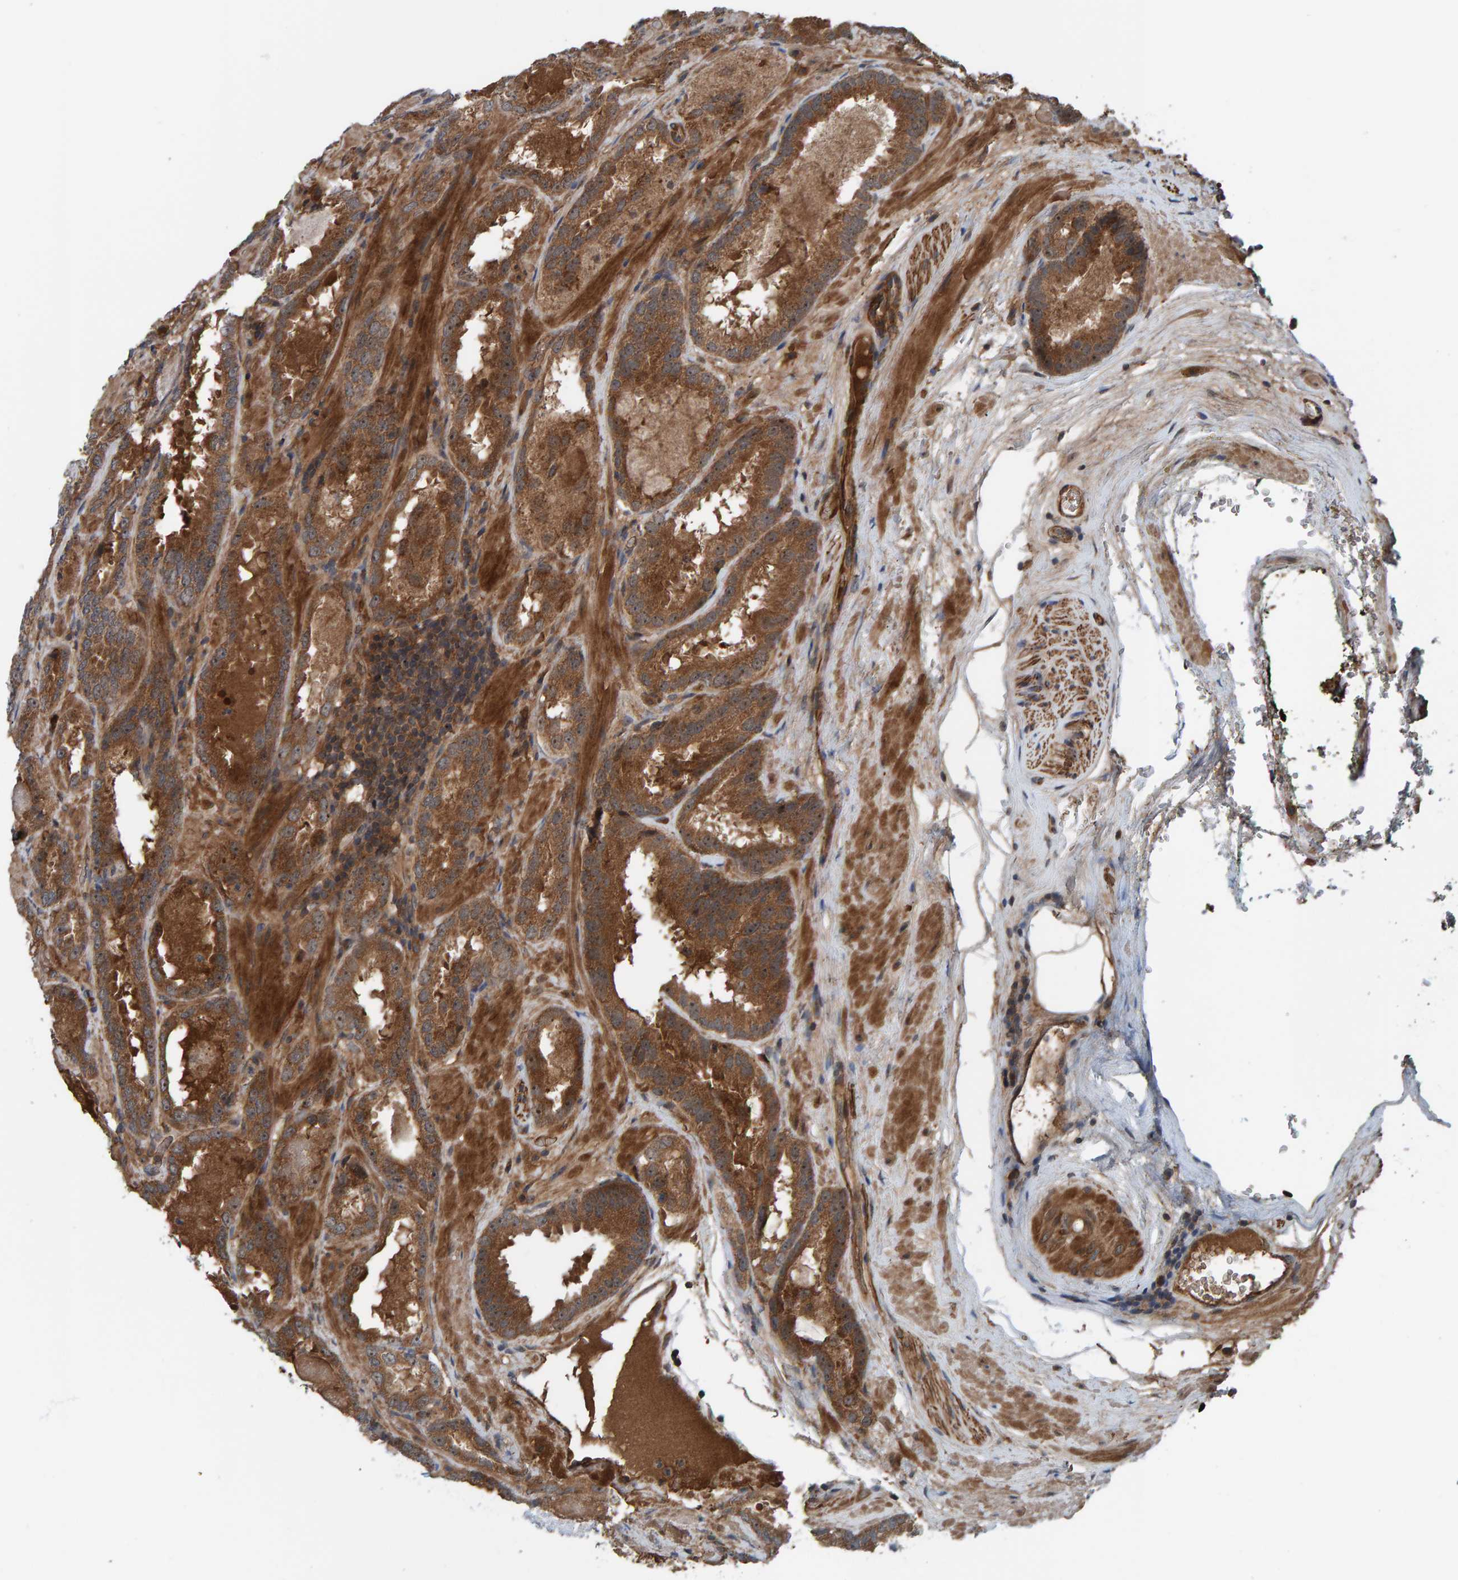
{"staining": {"intensity": "moderate", "quantity": ">75%", "location": "cytoplasmic/membranous"}, "tissue": "prostate cancer", "cell_type": "Tumor cells", "image_type": "cancer", "snomed": [{"axis": "morphology", "description": "Adenocarcinoma, Low grade"}, {"axis": "topography", "description": "Prostate"}], "caption": "Prostate cancer was stained to show a protein in brown. There is medium levels of moderate cytoplasmic/membranous staining in approximately >75% of tumor cells.", "gene": "CUEDC1", "patient": {"sex": "male", "age": 51}}